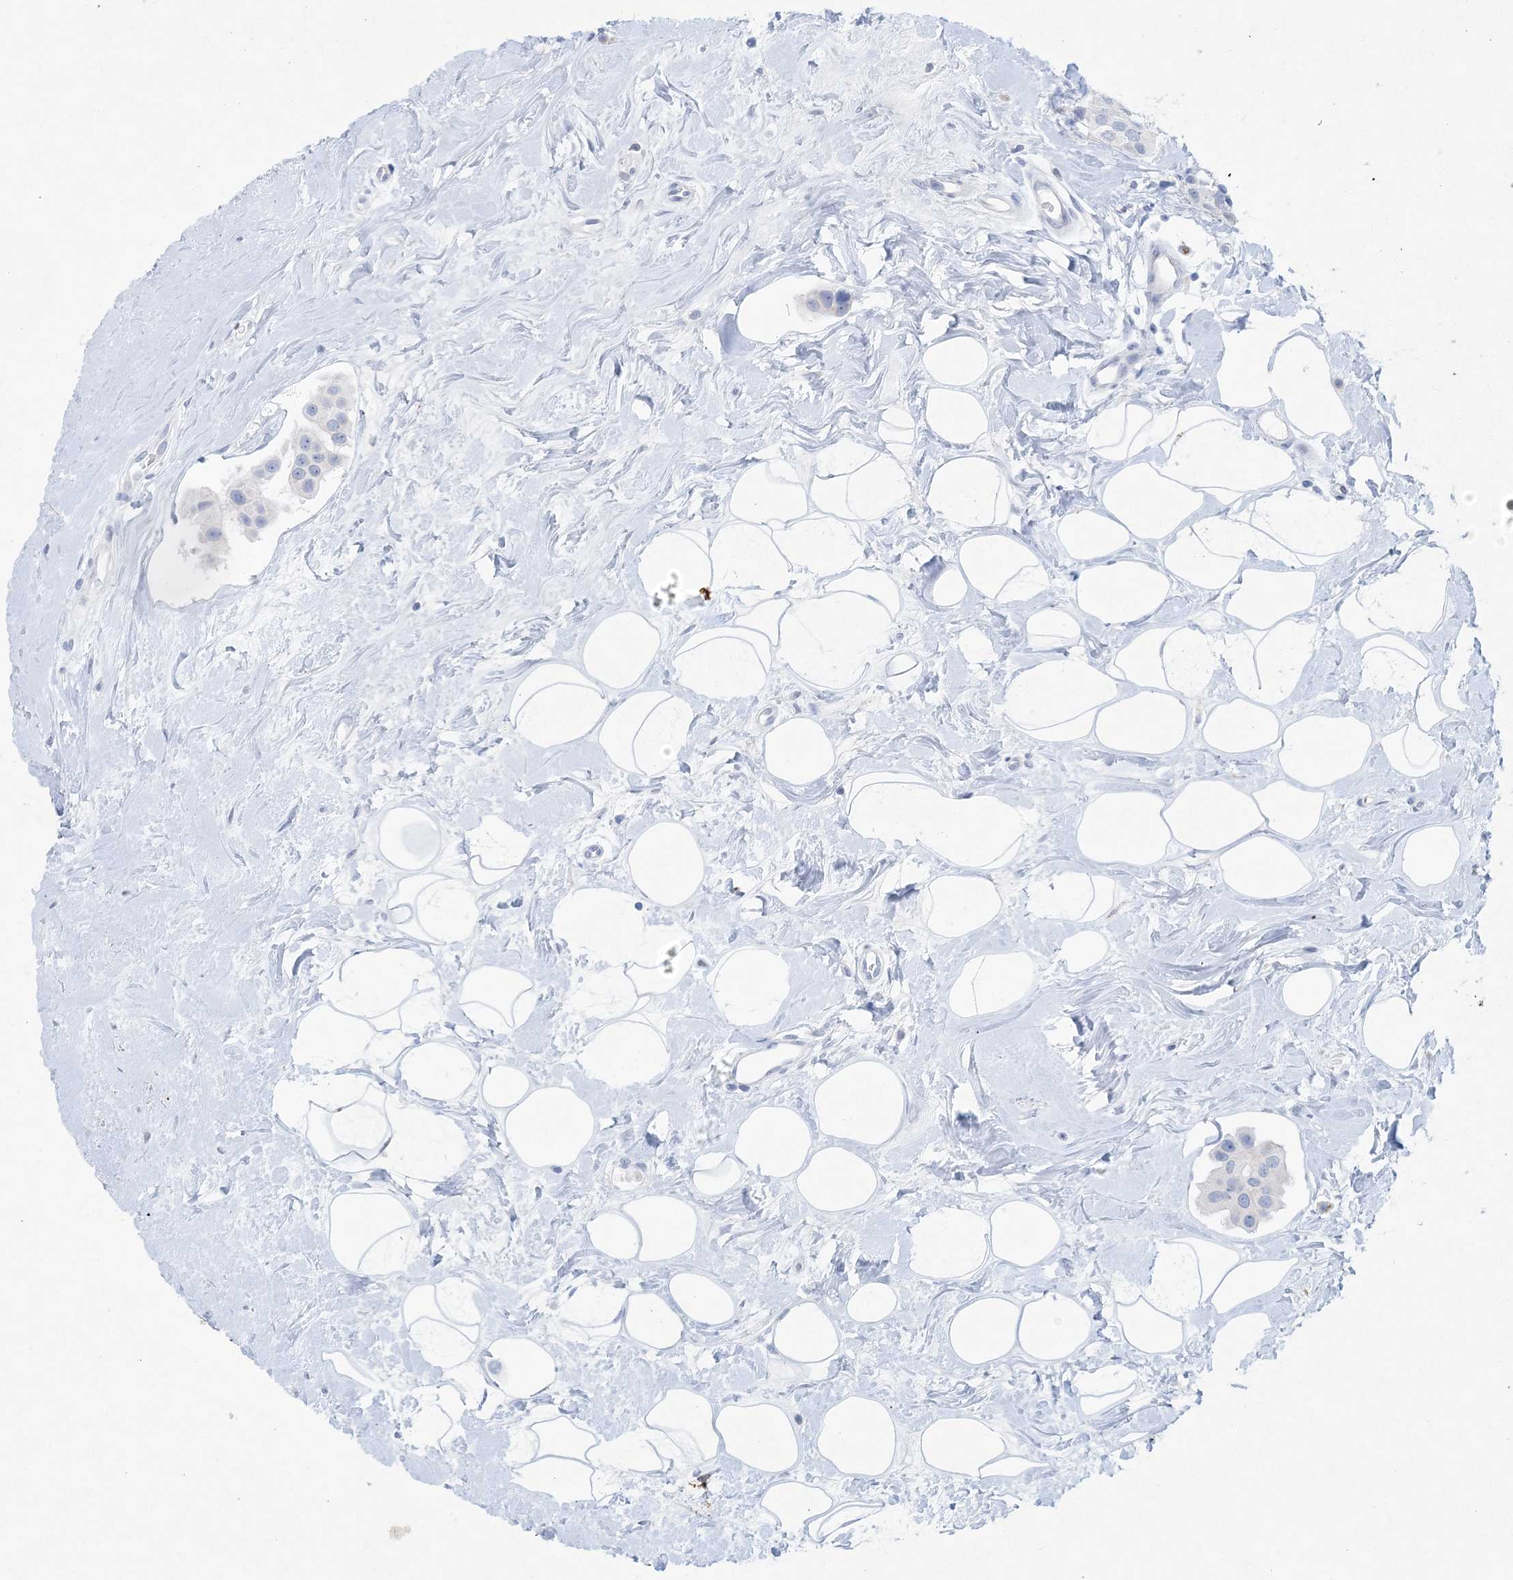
{"staining": {"intensity": "negative", "quantity": "none", "location": "none"}, "tissue": "breast cancer", "cell_type": "Tumor cells", "image_type": "cancer", "snomed": [{"axis": "morphology", "description": "Normal tissue, NOS"}, {"axis": "morphology", "description": "Duct carcinoma"}, {"axis": "topography", "description": "Breast"}], "caption": "Immunohistochemistry micrograph of human breast cancer (intraductal carcinoma) stained for a protein (brown), which exhibits no expression in tumor cells. The staining was performed using DAB to visualize the protein expression in brown, while the nuclei were stained in blue with hematoxylin (Magnification: 20x).", "gene": "GABRG1", "patient": {"sex": "female", "age": 39}}